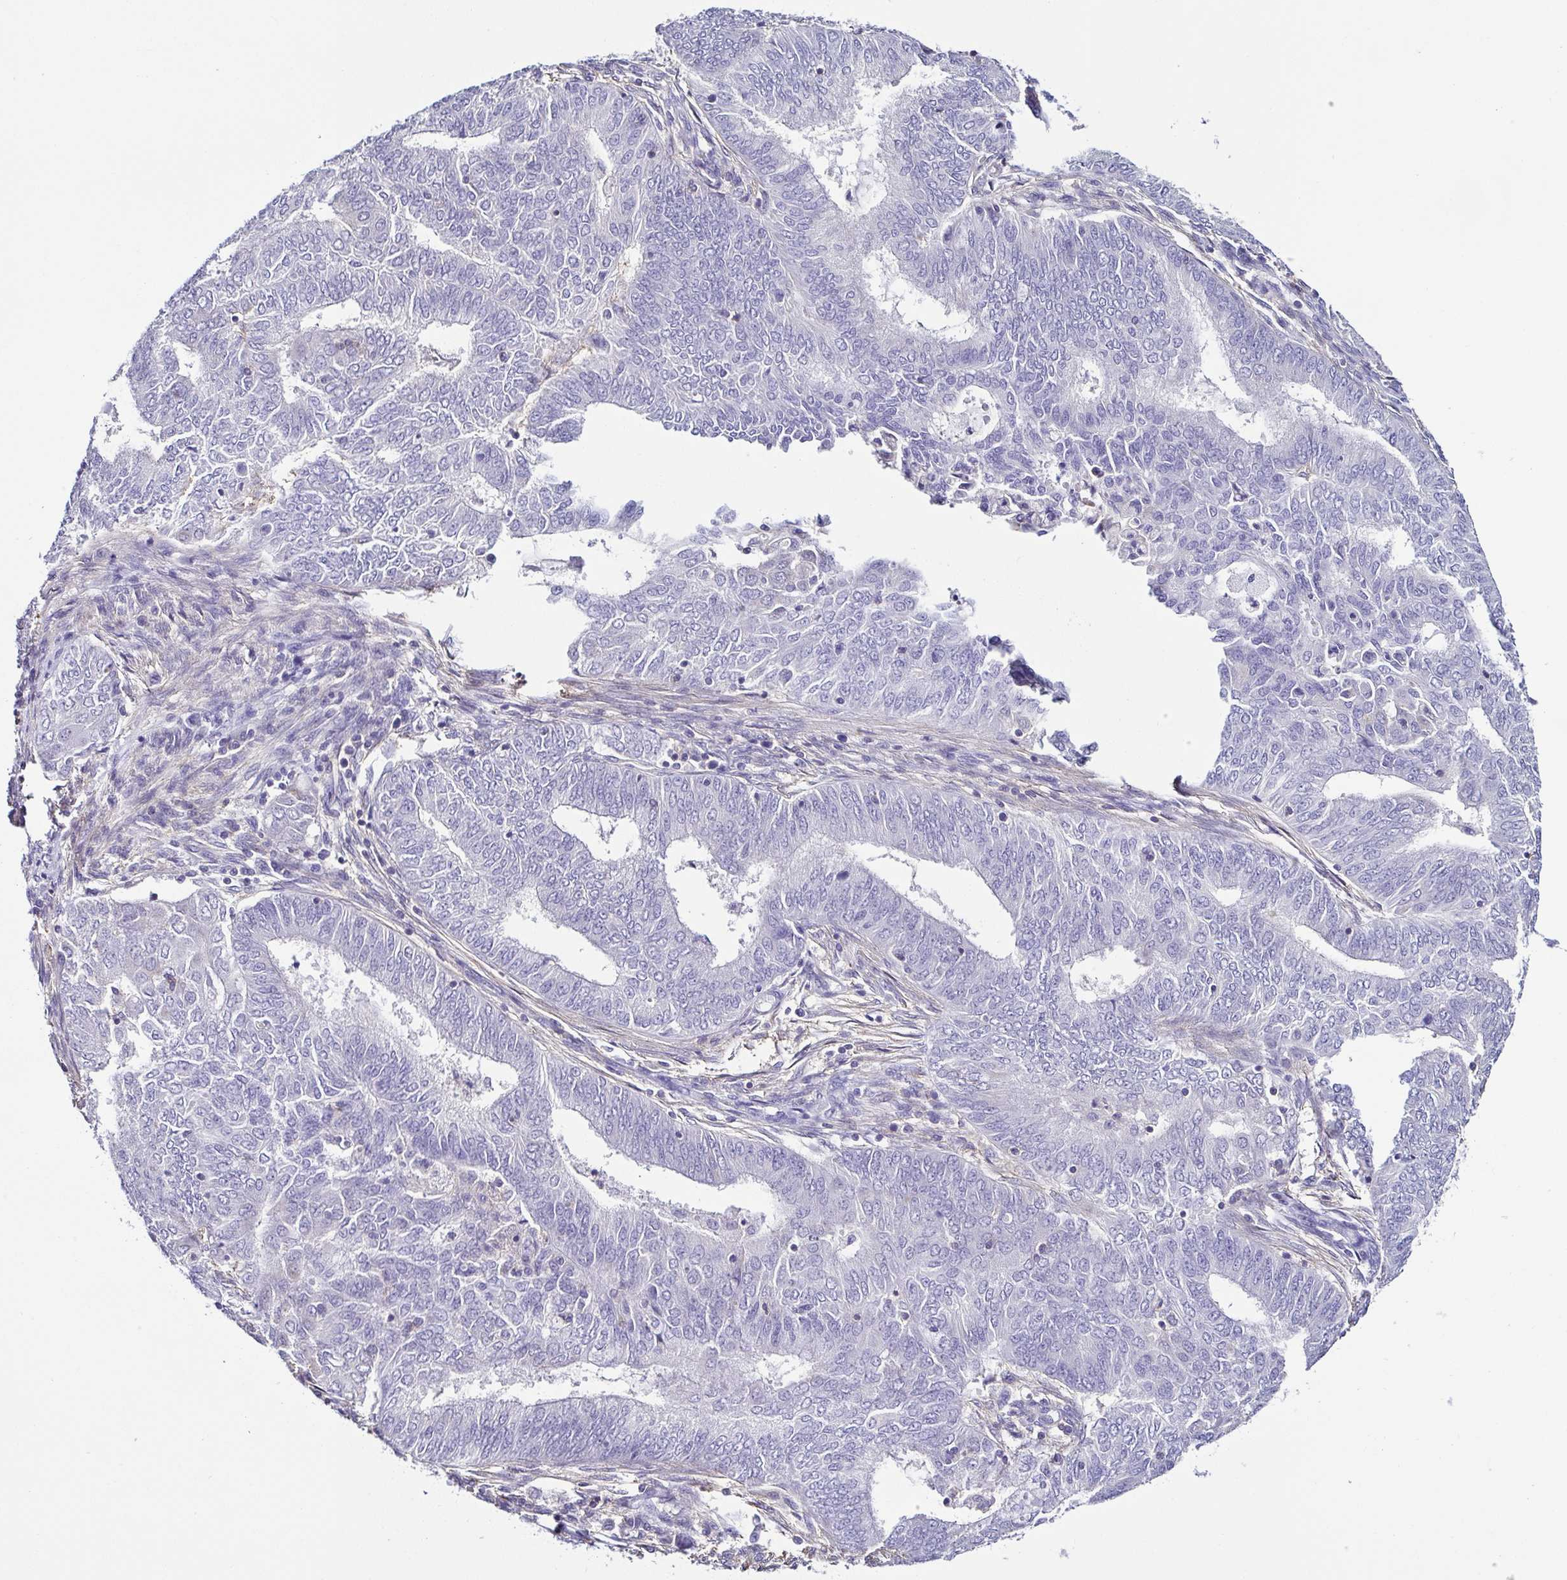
{"staining": {"intensity": "negative", "quantity": "none", "location": "none"}, "tissue": "endometrial cancer", "cell_type": "Tumor cells", "image_type": "cancer", "snomed": [{"axis": "morphology", "description": "Adenocarcinoma, NOS"}, {"axis": "topography", "description": "Endometrium"}], "caption": "DAB immunohistochemical staining of endometrial adenocarcinoma exhibits no significant positivity in tumor cells. Brightfield microscopy of immunohistochemistry (IHC) stained with DAB (3,3'-diaminobenzidine) (brown) and hematoxylin (blue), captured at high magnification.", "gene": "TNNT2", "patient": {"sex": "female", "age": 62}}